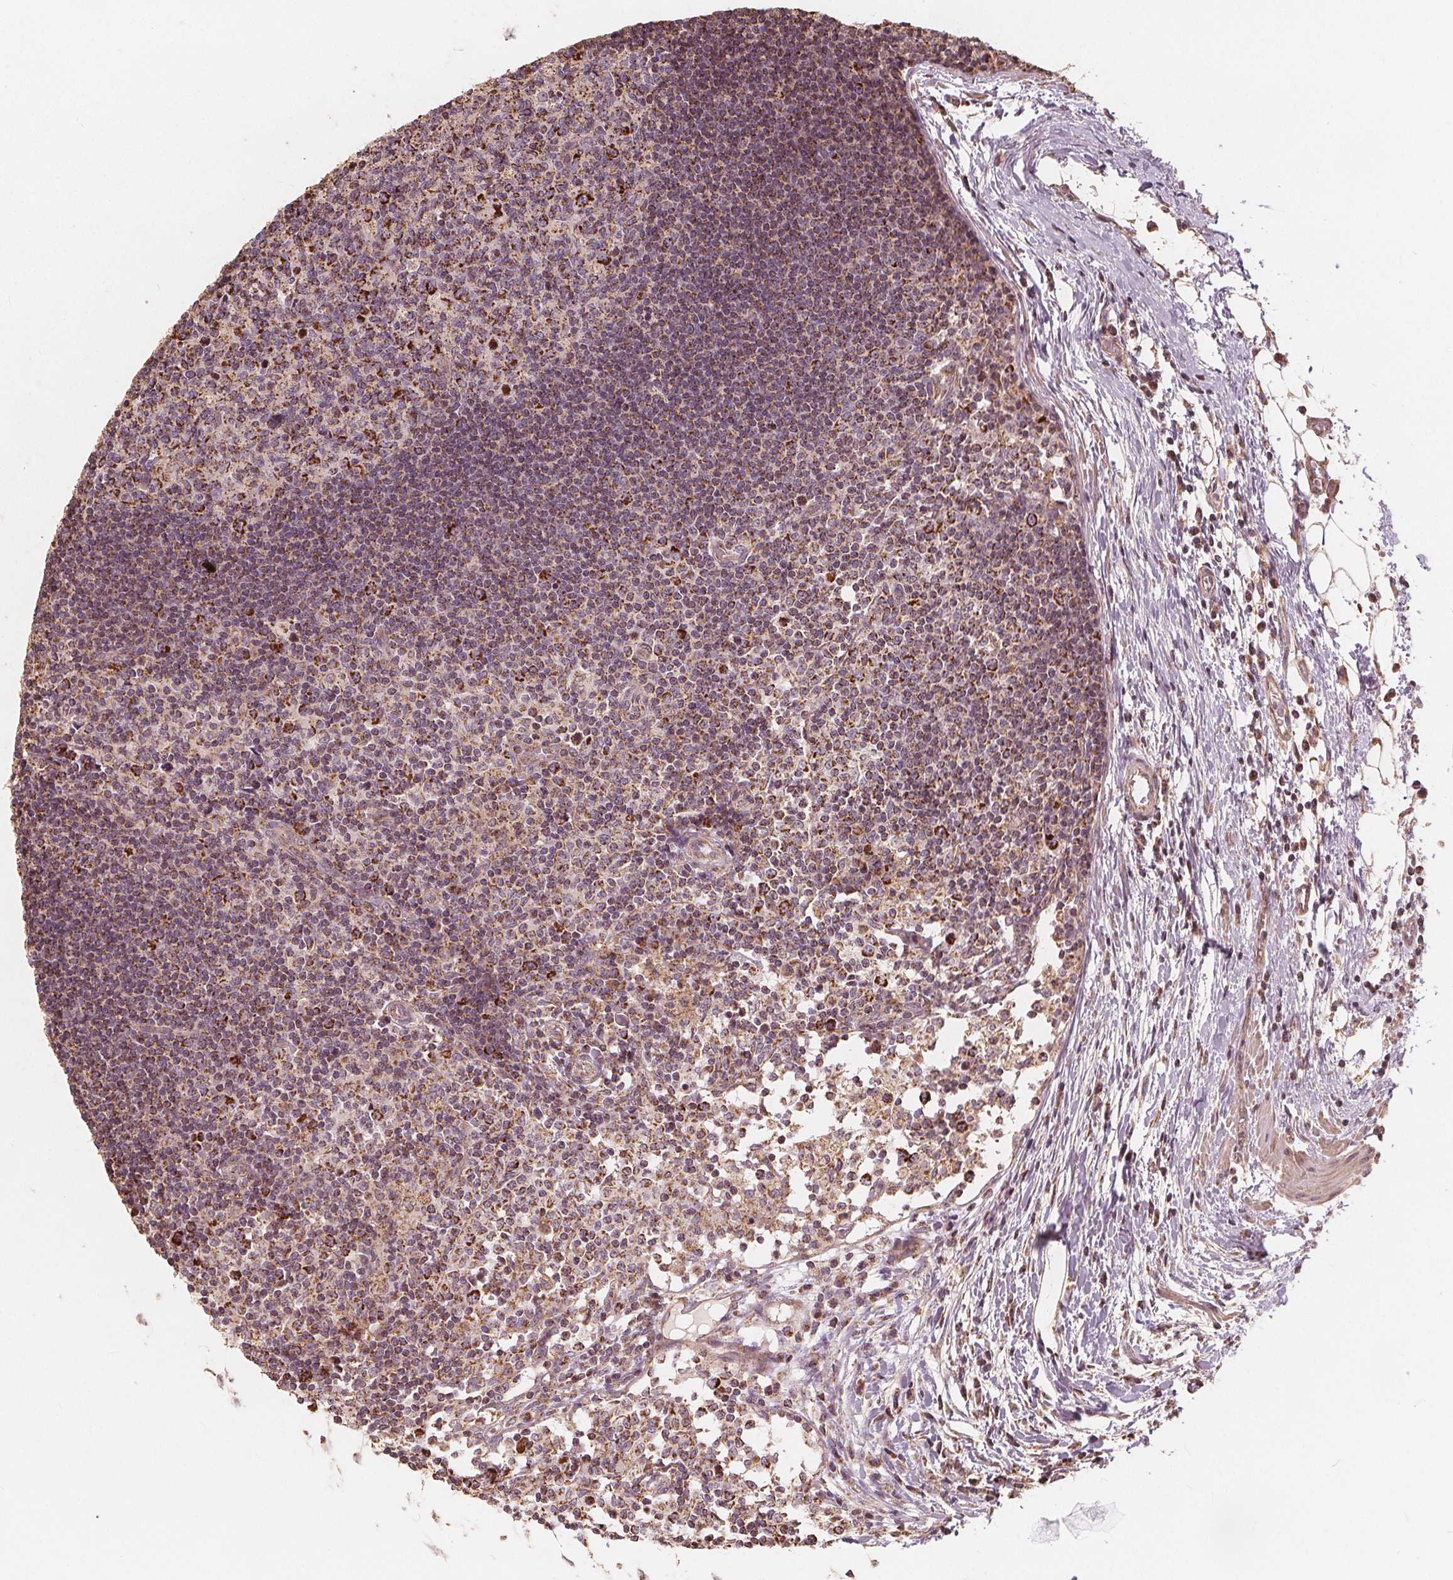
{"staining": {"intensity": "strong", "quantity": "<25%", "location": "cytoplasmic/membranous"}, "tissue": "lymph node", "cell_type": "Germinal center cells", "image_type": "normal", "snomed": [{"axis": "morphology", "description": "Normal tissue, NOS"}, {"axis": "topography", "description": "Lymph node"}], "caption": "Human lymph node stained with a protein marker exhibits strong staining in germinal center cells.", "gene": "PEX26", "patient": {"sex": "female", "age": 72}}